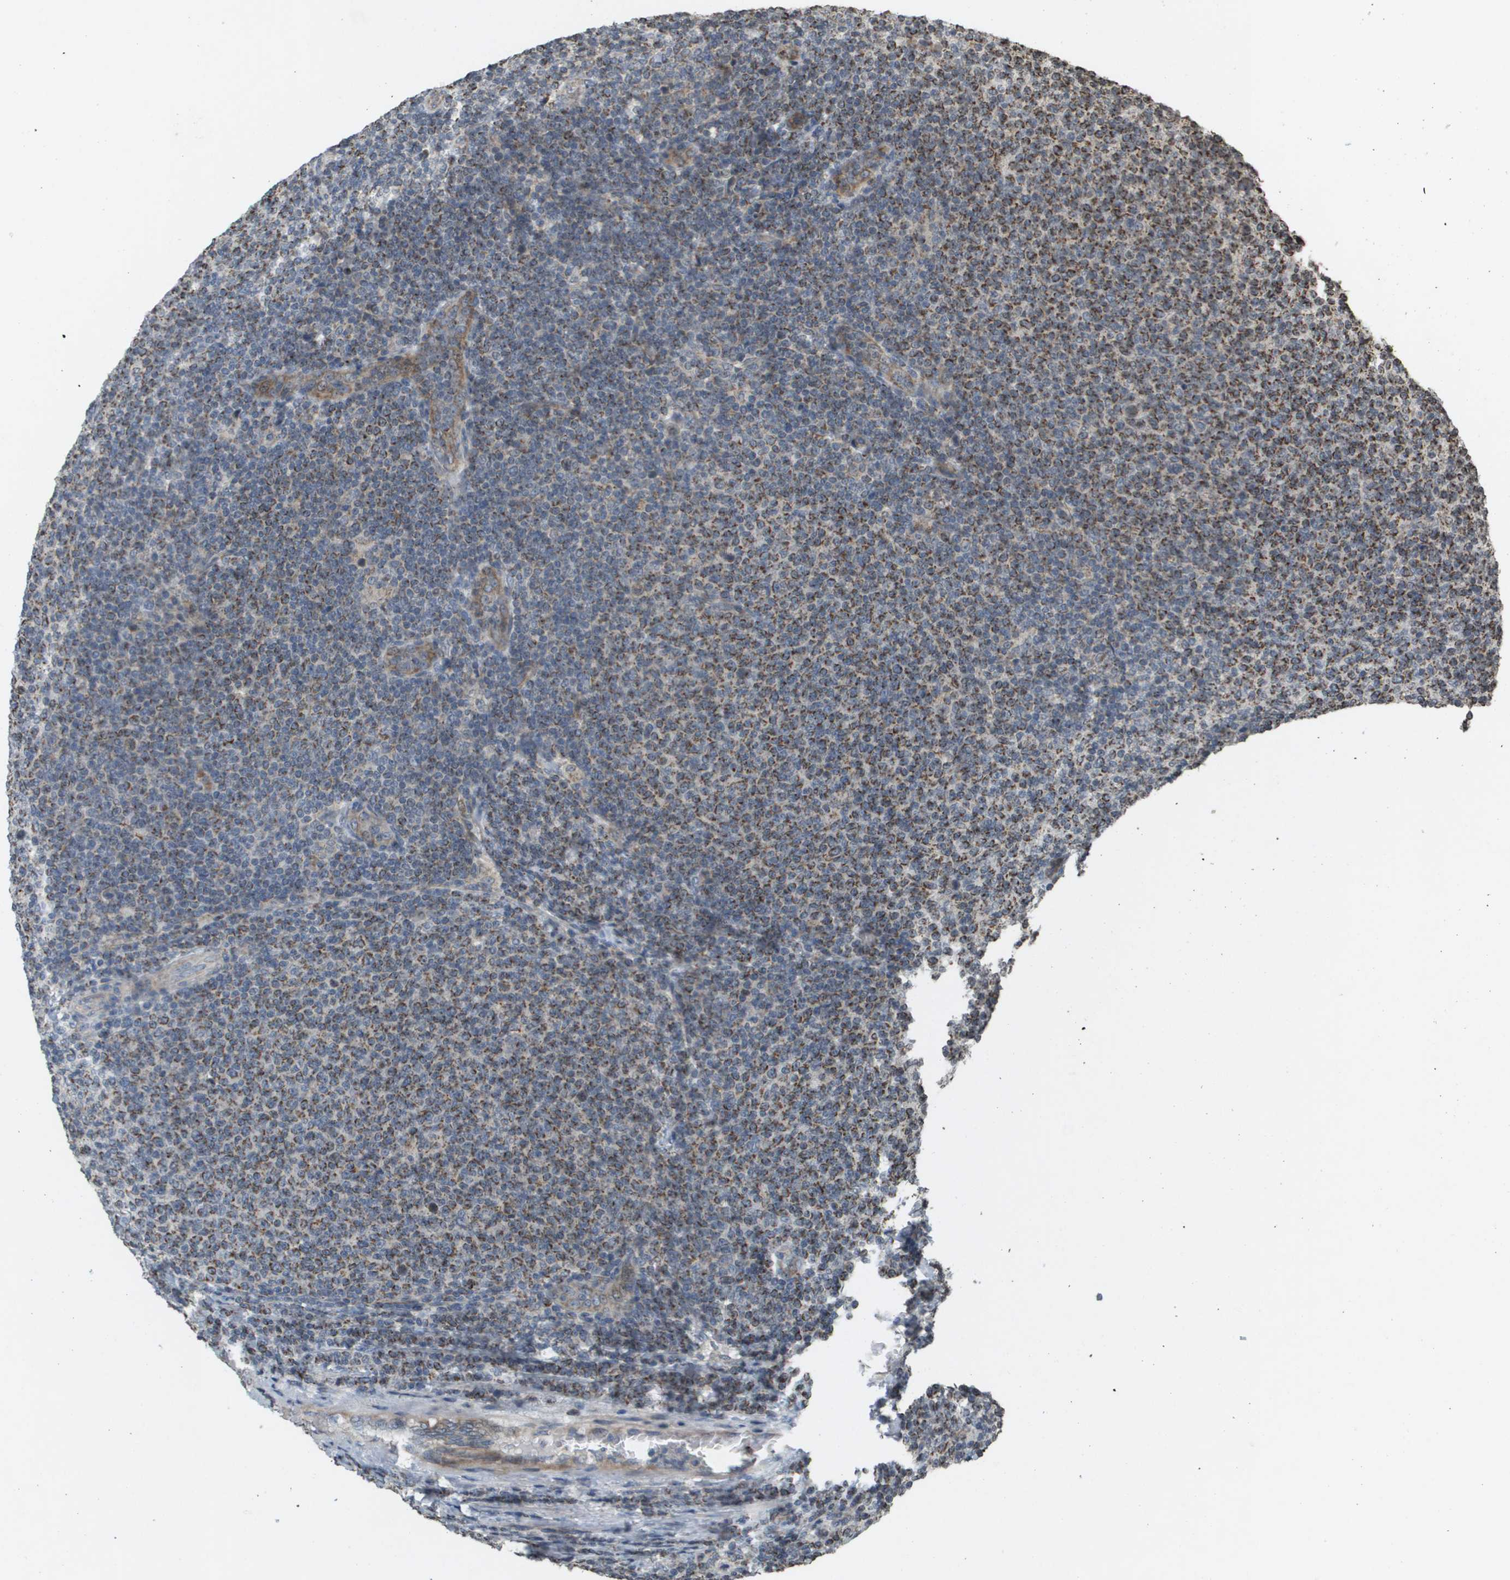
{"staining": {"intensity": "moderate", "quantity": ">75%", "location": "cytoplasmic/membranous"}, "tissue": "lymphoma", "cell_type": "Tumor cells", "image_type": "cancer", "snomed": [{"axis": "morphology", "description": "Malignant lymphoma, non-Hodgkin's type, Low grade"}, {"axis": "topography", "description": "Lymph node"}], "caption": "The photomicrograph demonstrates staining of malignant lymphoma, non-Hodgkin's type (low-grade), revealing moderate cytoplasmic/membranous protein staining (brown color) within tumor cells.", "gene": "RAB21", "patient": {"sex": "male", "age": 66}}